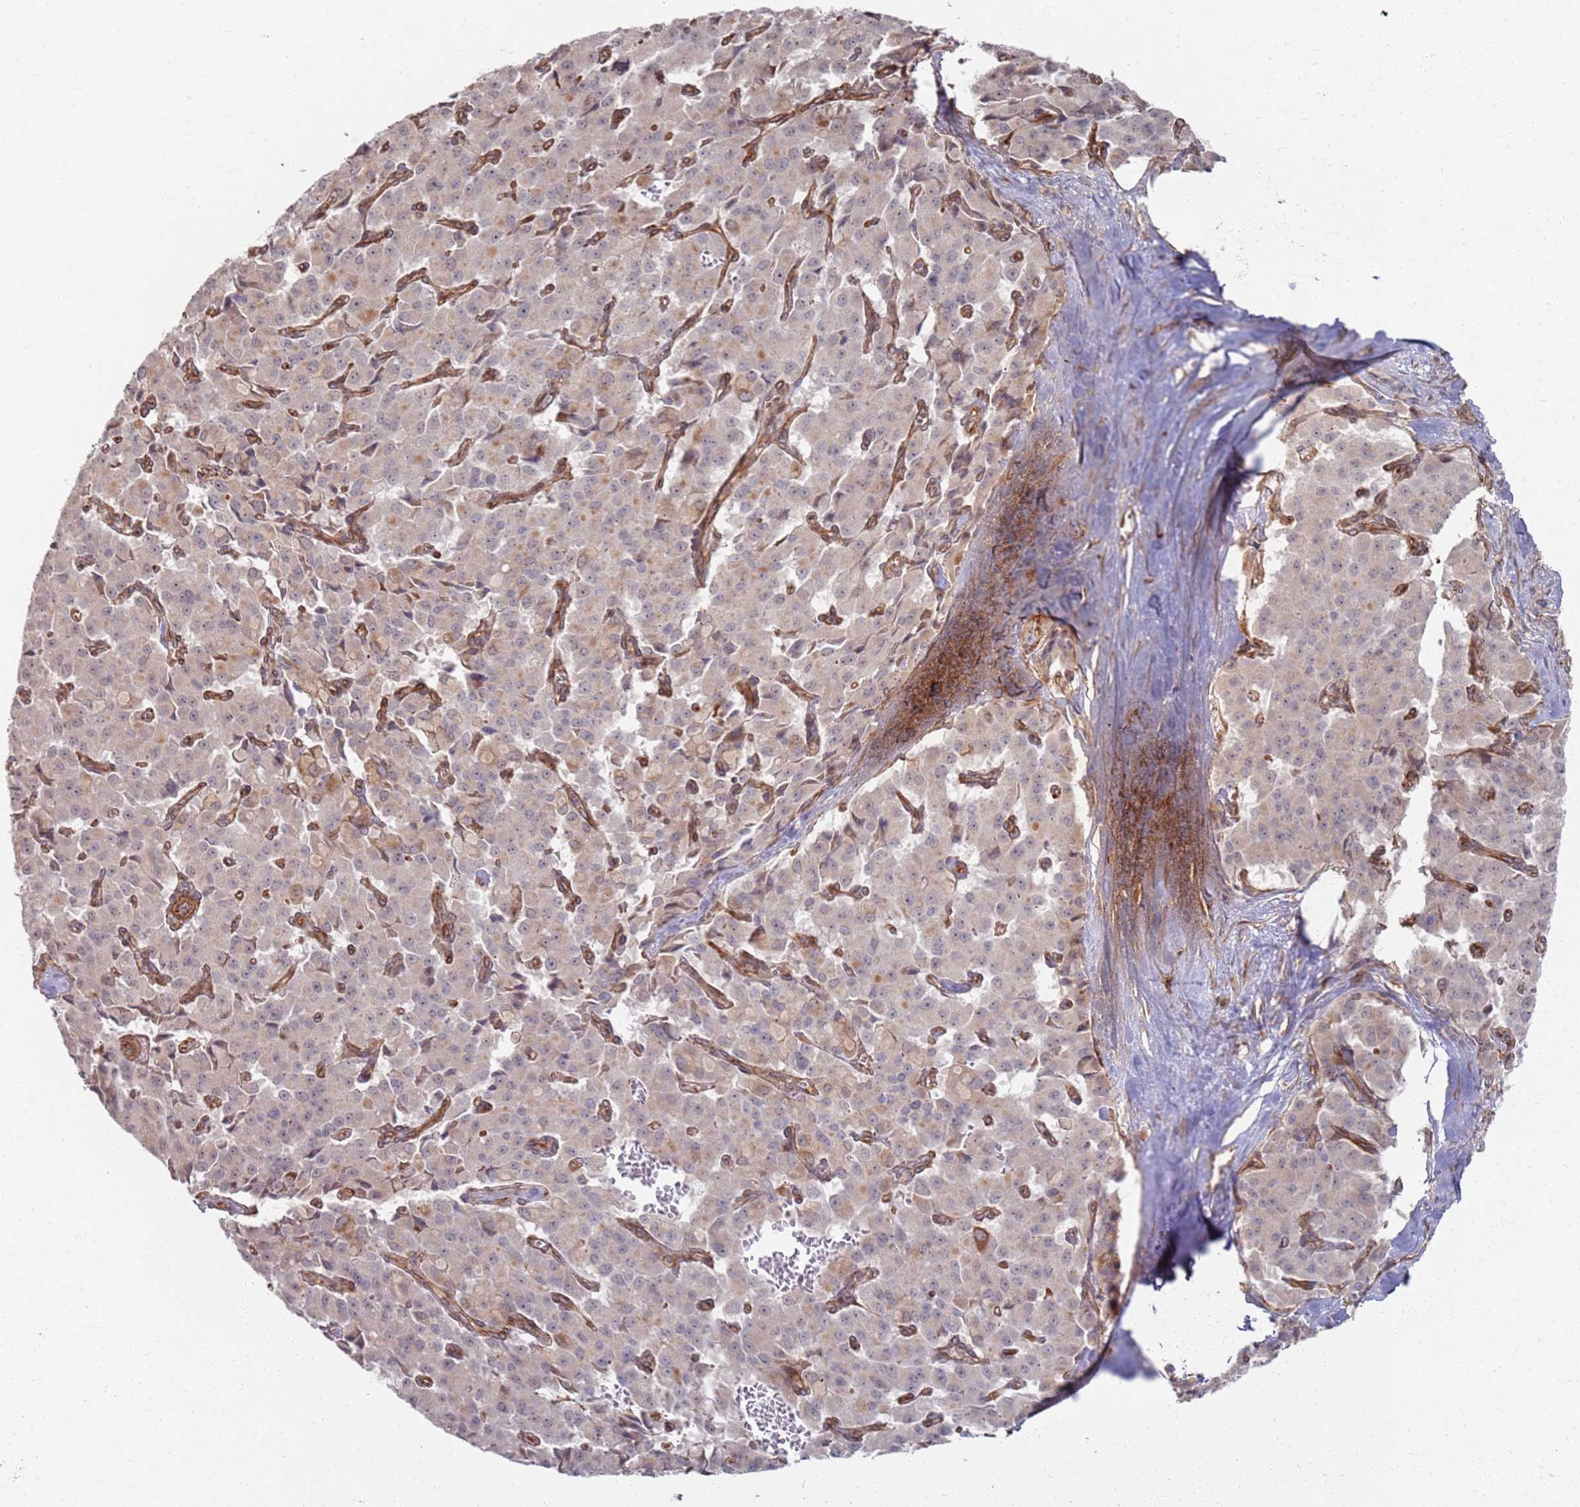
{"staining": {"intensity": "weak", "quantity": "25%-75%", "location": "cytoplasmic/membranous"}, "tissue": "pancreatic cancer", "cell_type": "Tumor cells", "image_type": "cancer", "snomed": [{"axis": "morphology", "description": "Adenocarcinoma, NOS"}, {"axis": "topography", "description": "Pancreas"}], "caption": "Weak cytoplasmic/membranous positivity for a protein is present in approximately 25%-75% of tumor cells of pancreatic cancer using immunohistochemistry (IHC).", "gene": "PHF21A", "patient": {"sex": "male", "age": 65}}